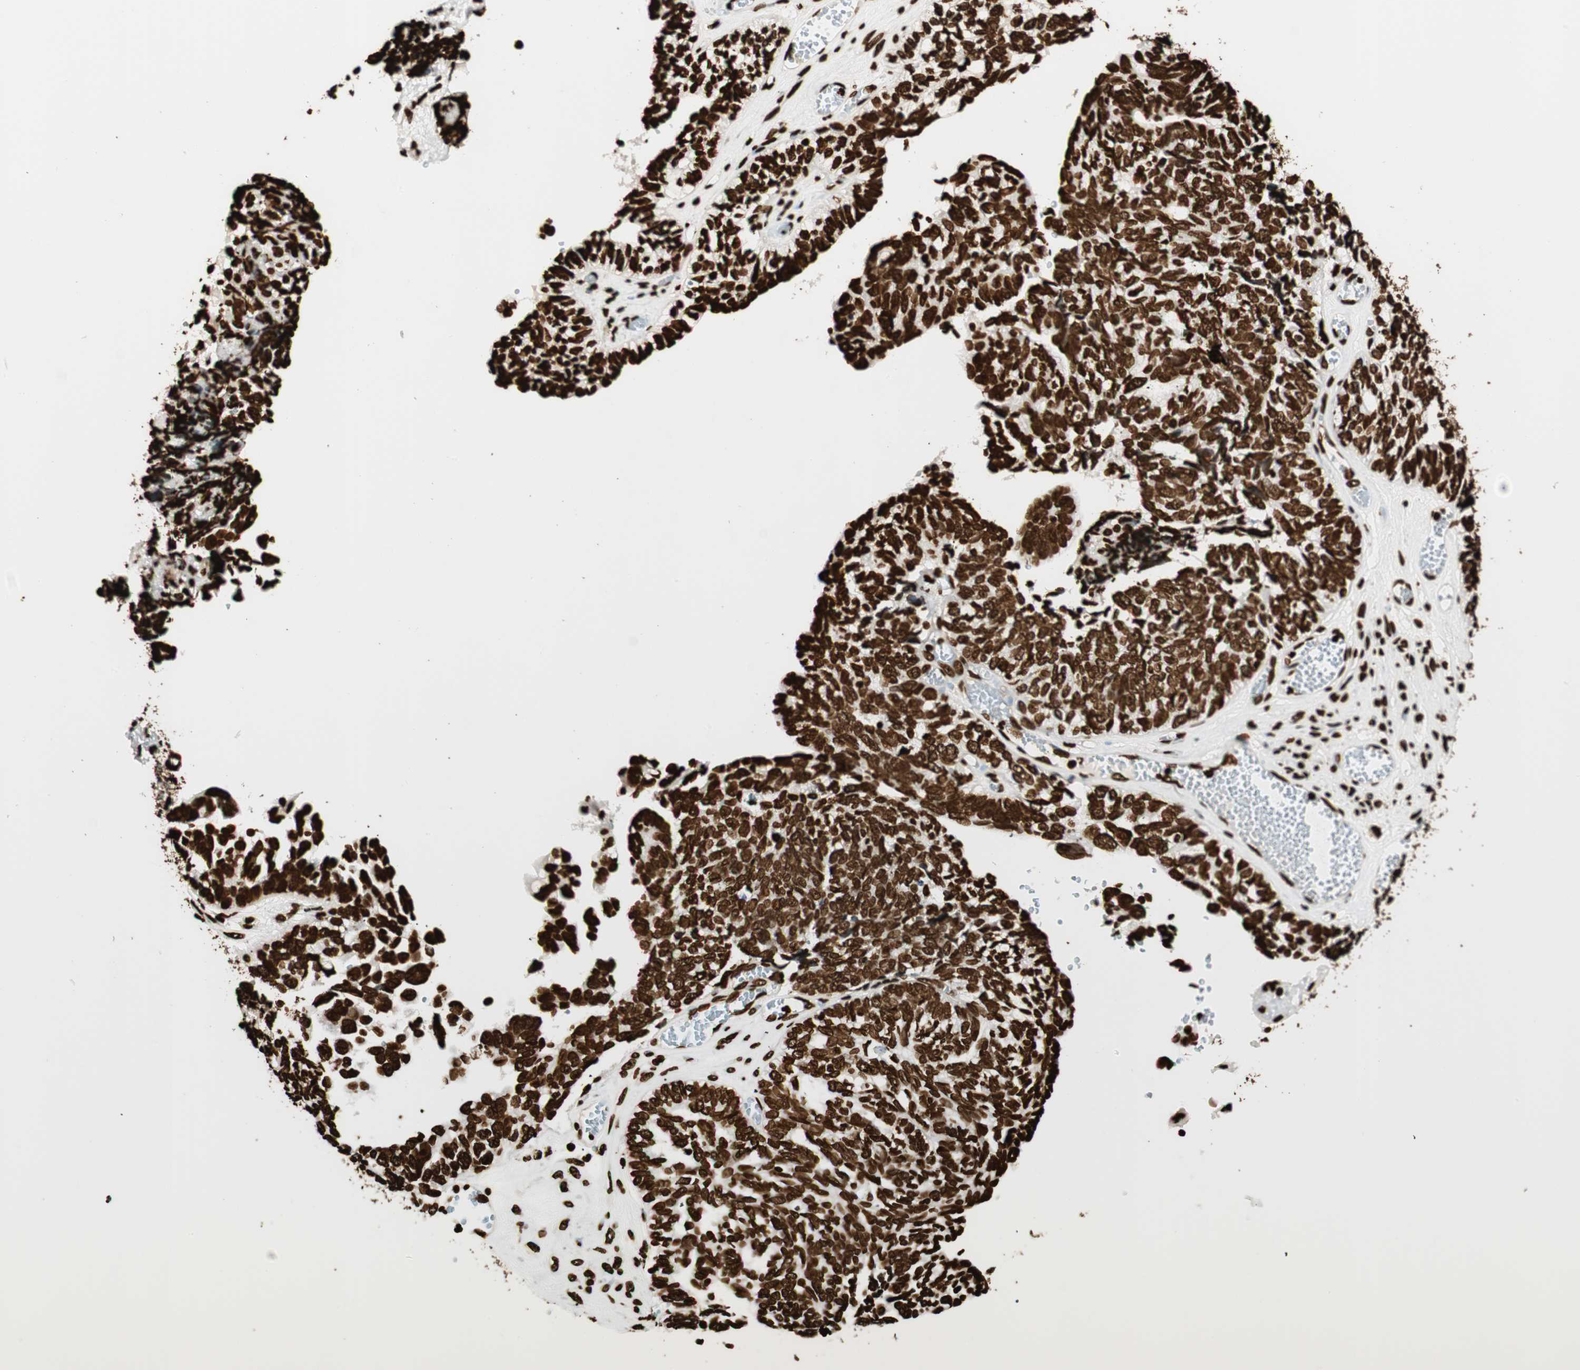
{"staining": {"intensity": "strong", "quantity": ">75%", "location": "nuclear"}, "tissue": "ovarian cancer", "cell_type": "Tumor cells", "image_type": "cancer", "snomed": [{"axis": "morphology", "description": "Cystadenocarcinoma, serous, NOS"}, {"axis": "topography", "description": "Ovary"}], "caption": "Protein staining demonstrates strong nuclear positivity in approximately >75% of tumor cells in ovarian cancer.", "gene": "GLI2", "patient": {"sex": "female", "age": 79}}